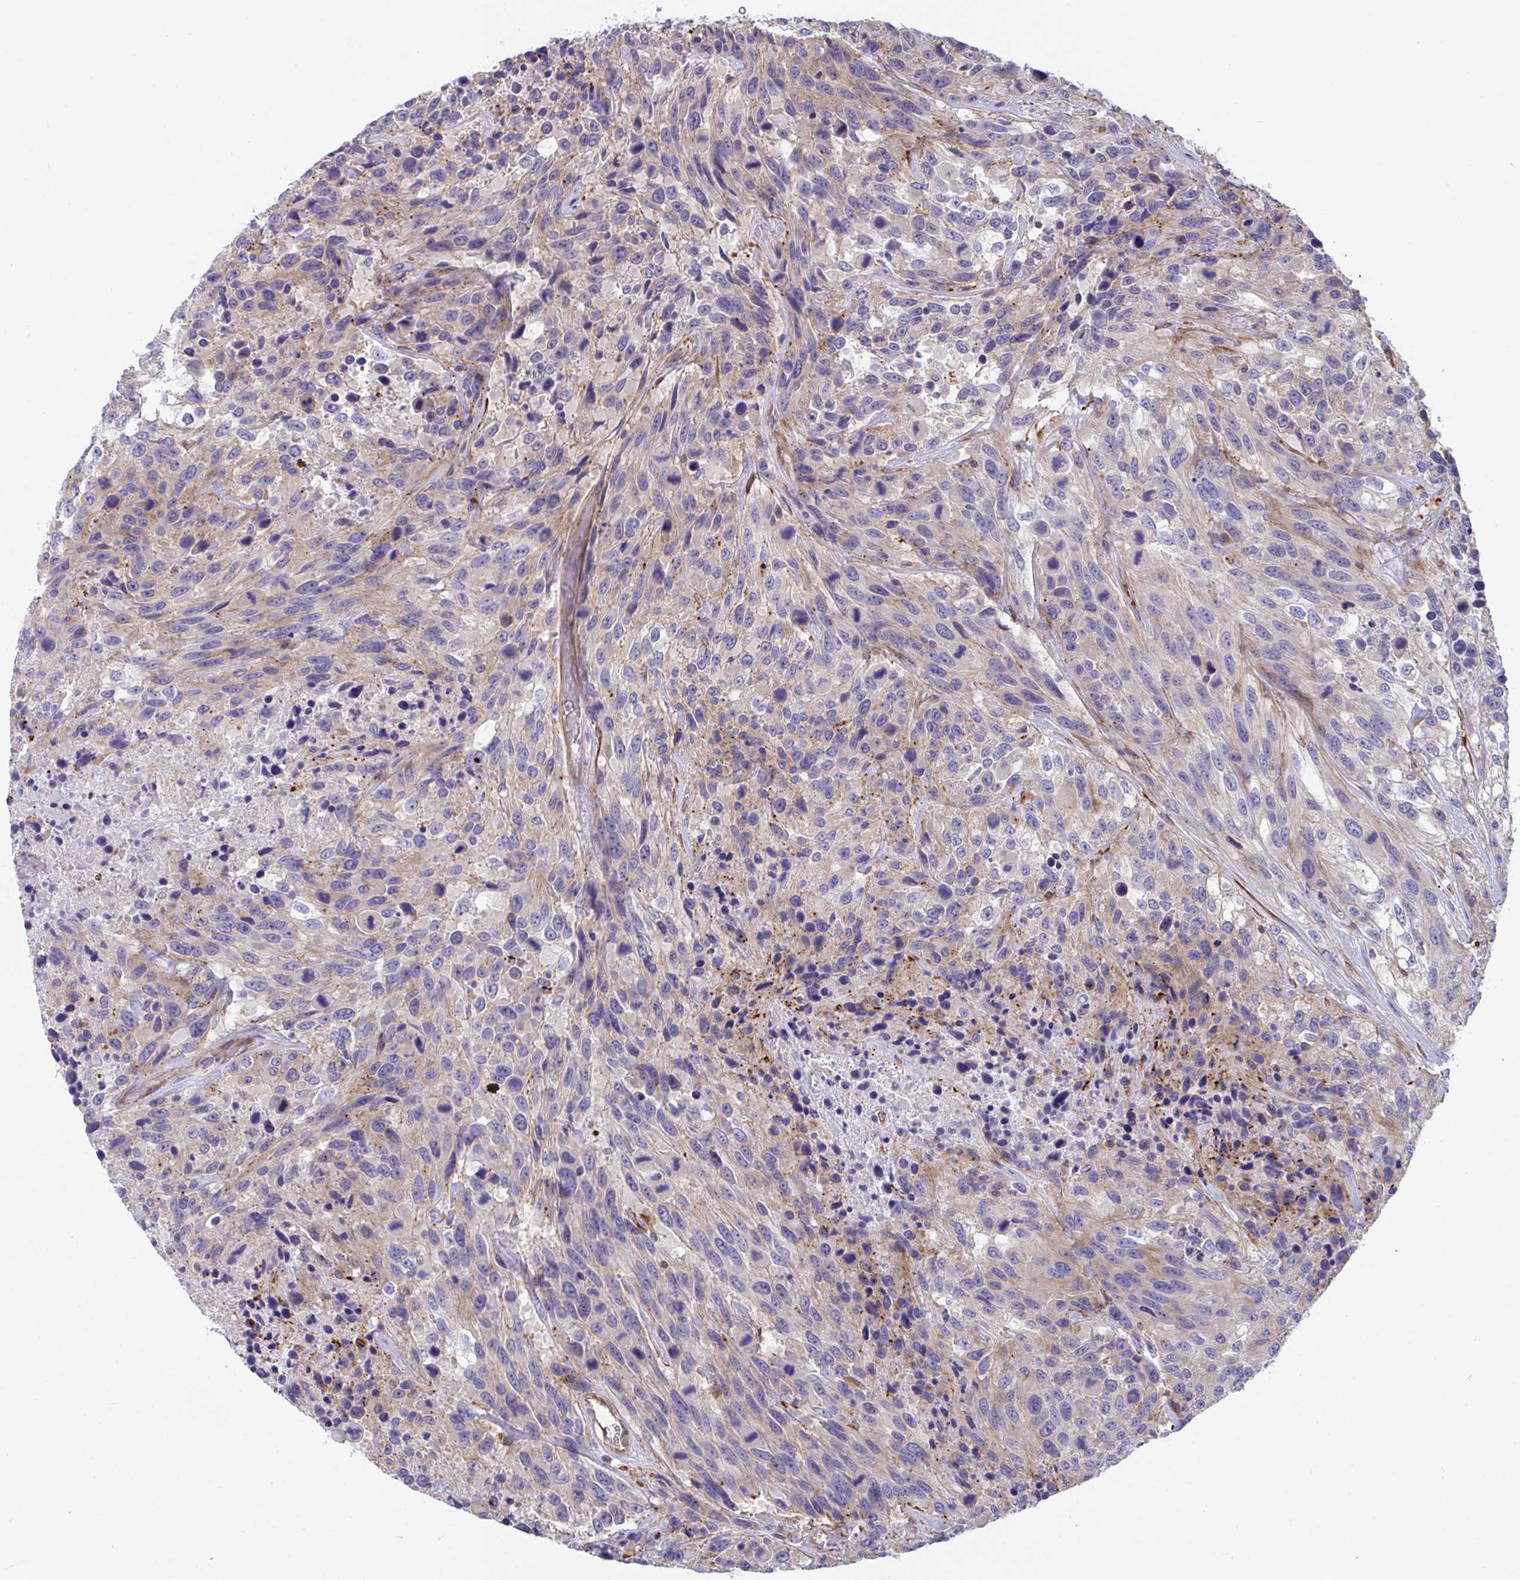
{"staining": {"intensity": "weak", "quantity": "25%-75%", "location": "cytoplasmic/membranous"}, "tissue": "urothelial cancer", "cell_type": "Tumor cells", "image_type": "cancer", "snomed": [{"axis": "morphology", "description": "Urothelial carcinoma, High grade"}, {"axis": "topography", "description": "Urinary bladder"}], "caption": "Human urothelial cancer stained for a protein (brown) shows weak cytoplasmic/membranous positive staining in approximately 25%-75% of tumor cells.", "gene": "PPIH", "patient": {"sex": "female", "age": 70}}